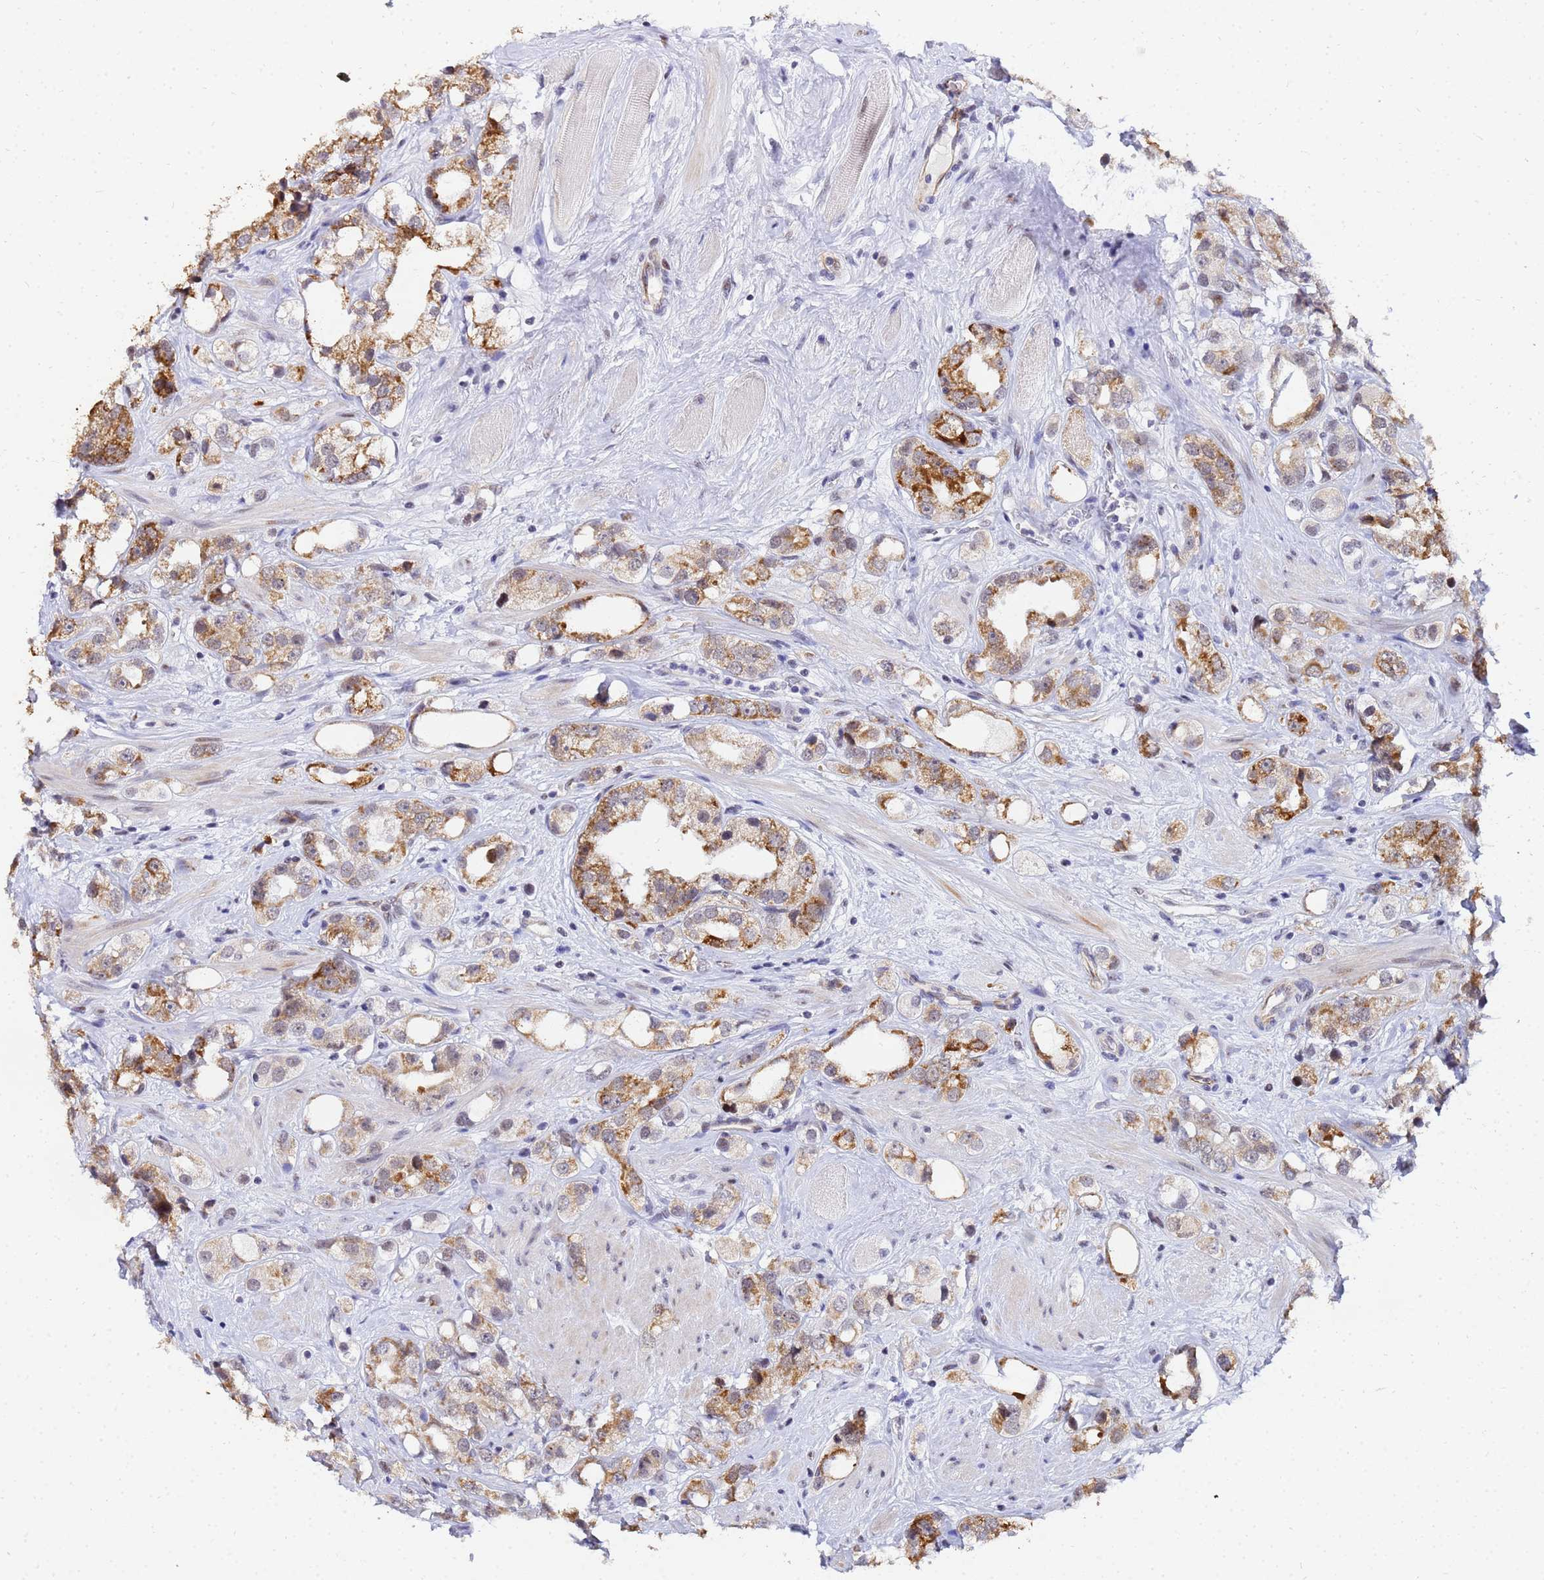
{"staining": {"intensity": "moderate", "quantity": ">75%", "location": "cytoplasmic/membranous"}, "tissue": "prostate cancer", "cell_type": "Tumor cells", "image_type": "cancer", "snomed": [{"axis": "morphology", "description": "Adenocarcinoma, NOS"}, {"axis": "topography", "description": "Prostate"}], "caption": "There is medium levels of moderate cytoplasmic/membranous positivity in tumor cells of prostate cancer, as demonstrated by immunohistochemical staining (brown color).", "gene": "CKMT1A", "patient": {"sex": "male", "age": 79}}